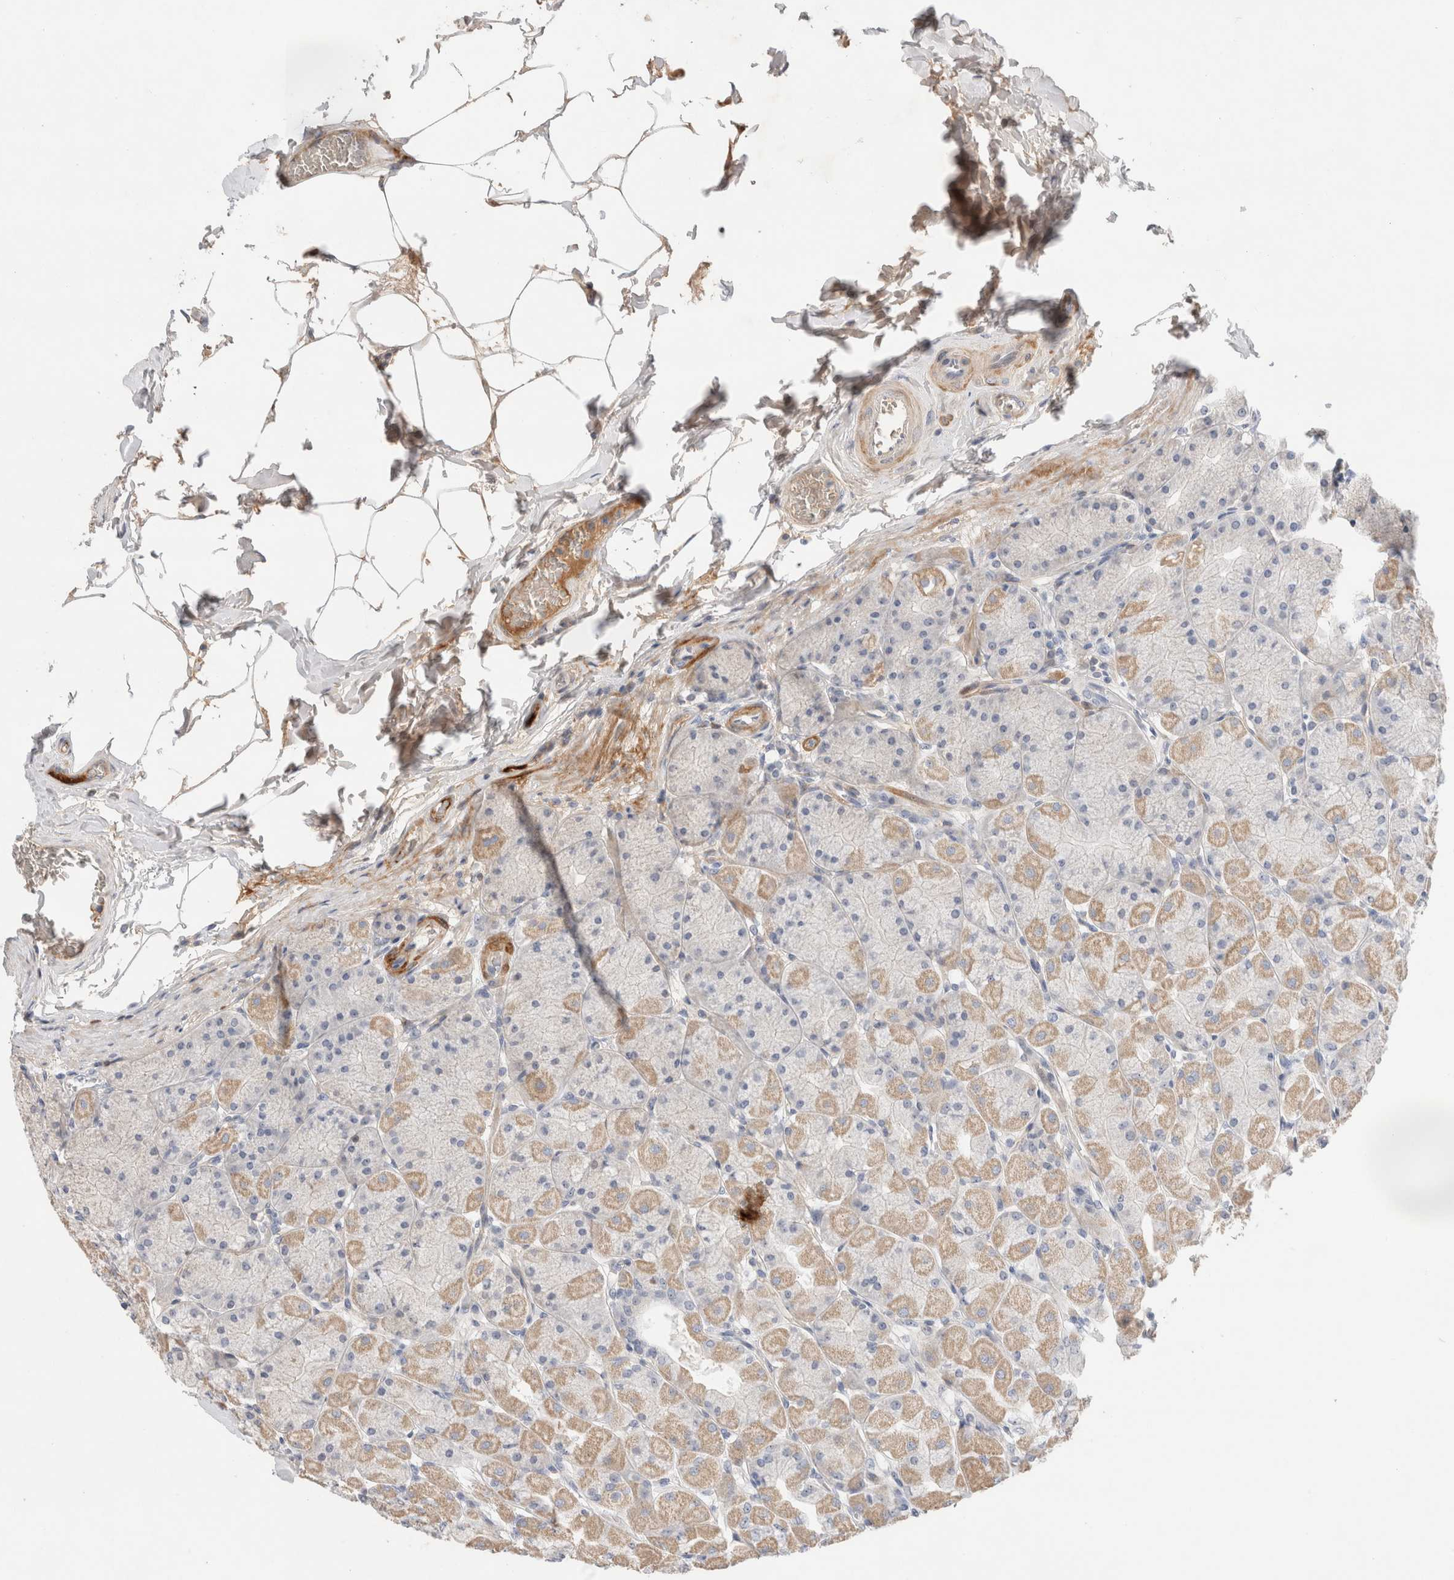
{"staining": {"intensity": "weak", "quantity": "25%-75%", "location": "cytoplasmic/membranous"}, "tissue": "stomach", "cell_type": "Glandular cells", "image_type": "normal", "snomed": [{"axis": "morphology", "description": "Normal tissue, NOS"}, {"axis": "topography", "description": "Stomach, upper"}], "caption": "Immunohistochemical staining of unremarkable stomach exhibits low levels of weak cytoplasmic/membranous staining in about 25%-75% of glandular cells.", "gene": "ECHDC2", "patient": {"sex": "female", "age": 56}}